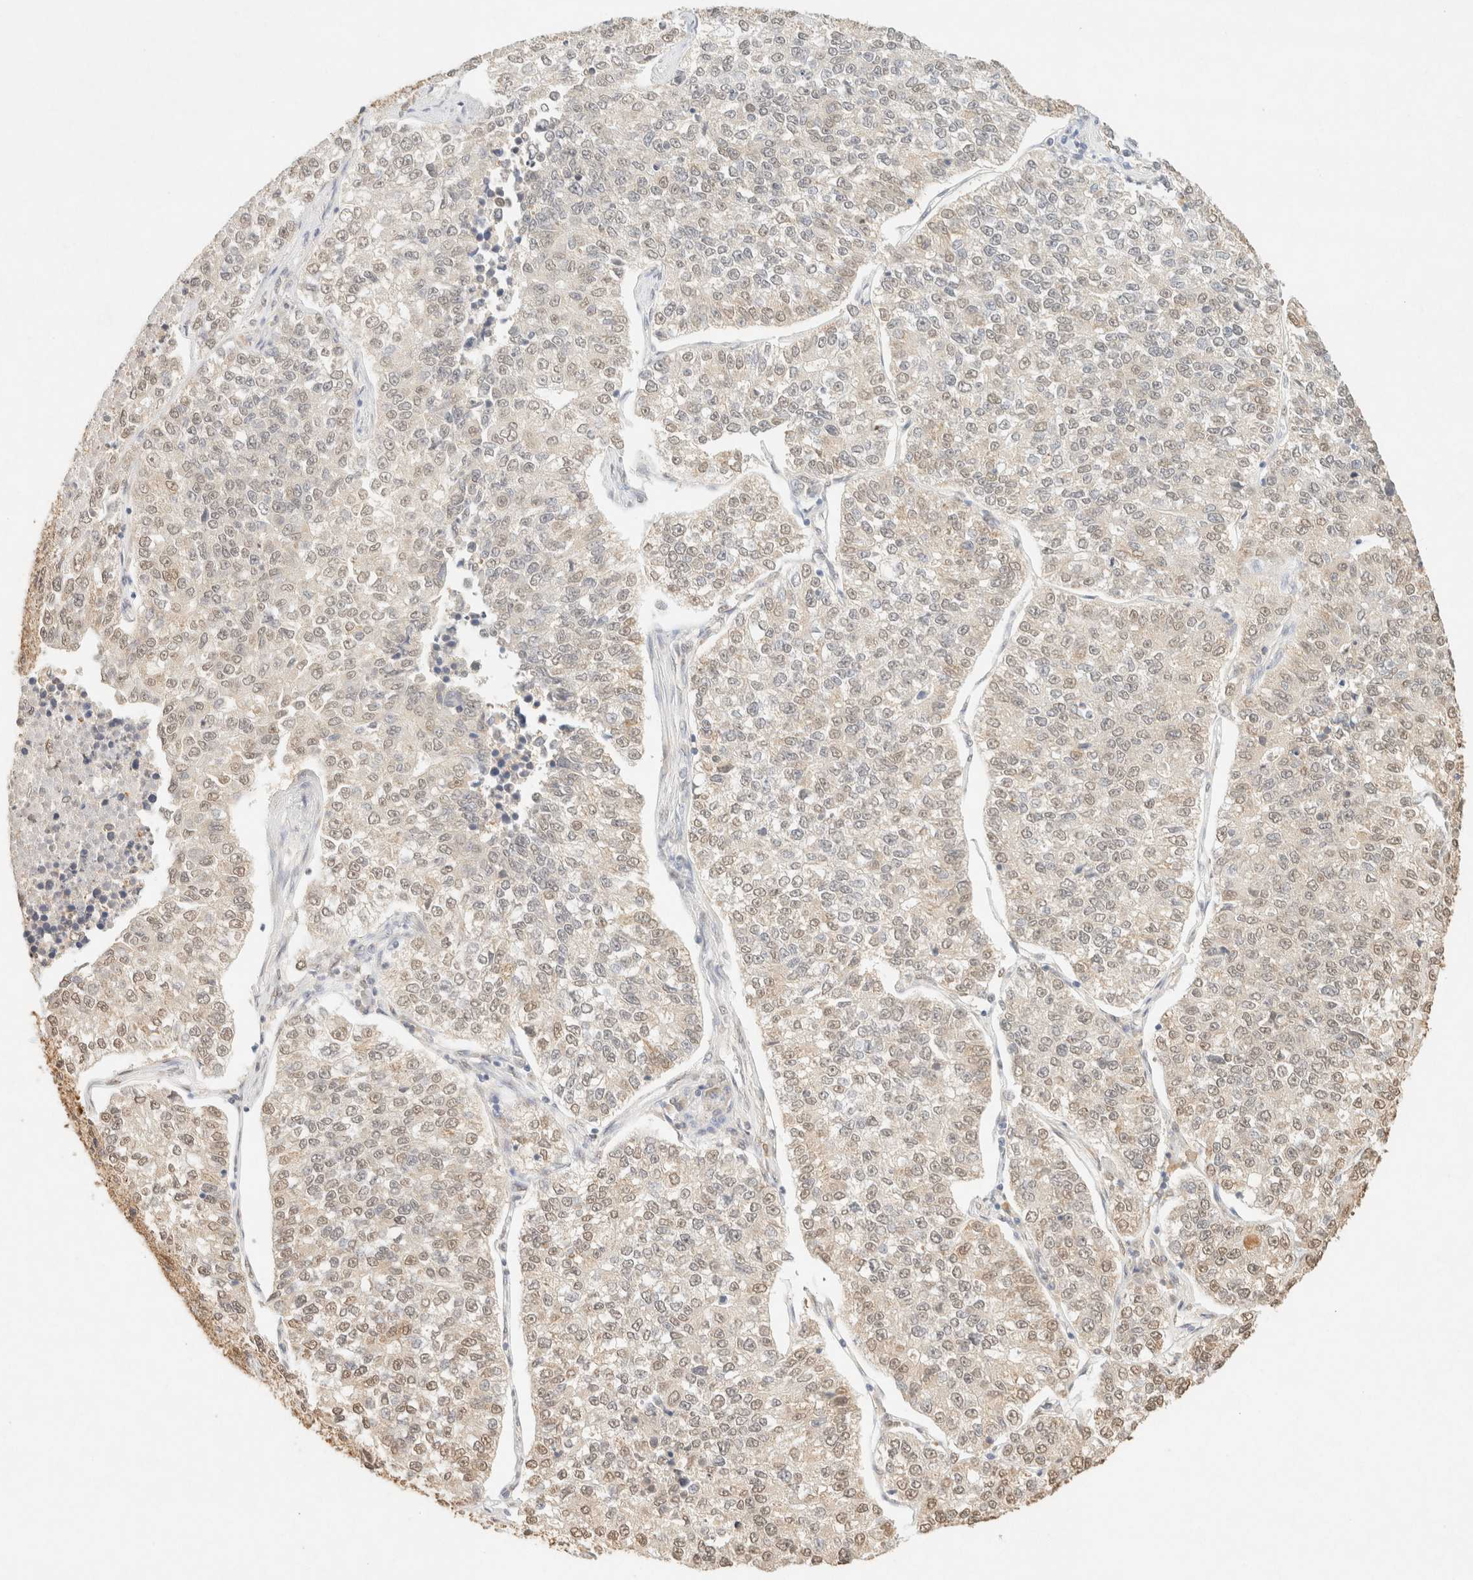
{"staining": {"intensity": "weak", "quantity": ">75%", "location": "nuclear"}, "tissue": "lung cancer", "cell_type": "Tumor cells", "image_type": "cancer", "snomed": [{"axis": "morphology", "description": "Adenocarcinoma, NOS"}, {"axis": "topography", "description": "Lung"}], "caption": "Immunohistochemistry photomicrograph of neoplastic tissue: human lung cancer (adenocarcinoma) stained using immunohistochemistry reveals low levels of weak protein expression localized specifically in the nuclear of tumor cells, appearing as a nuclear brown color.", "gene": "S100A13", "patient": {"sex": "male", "age": 49}}